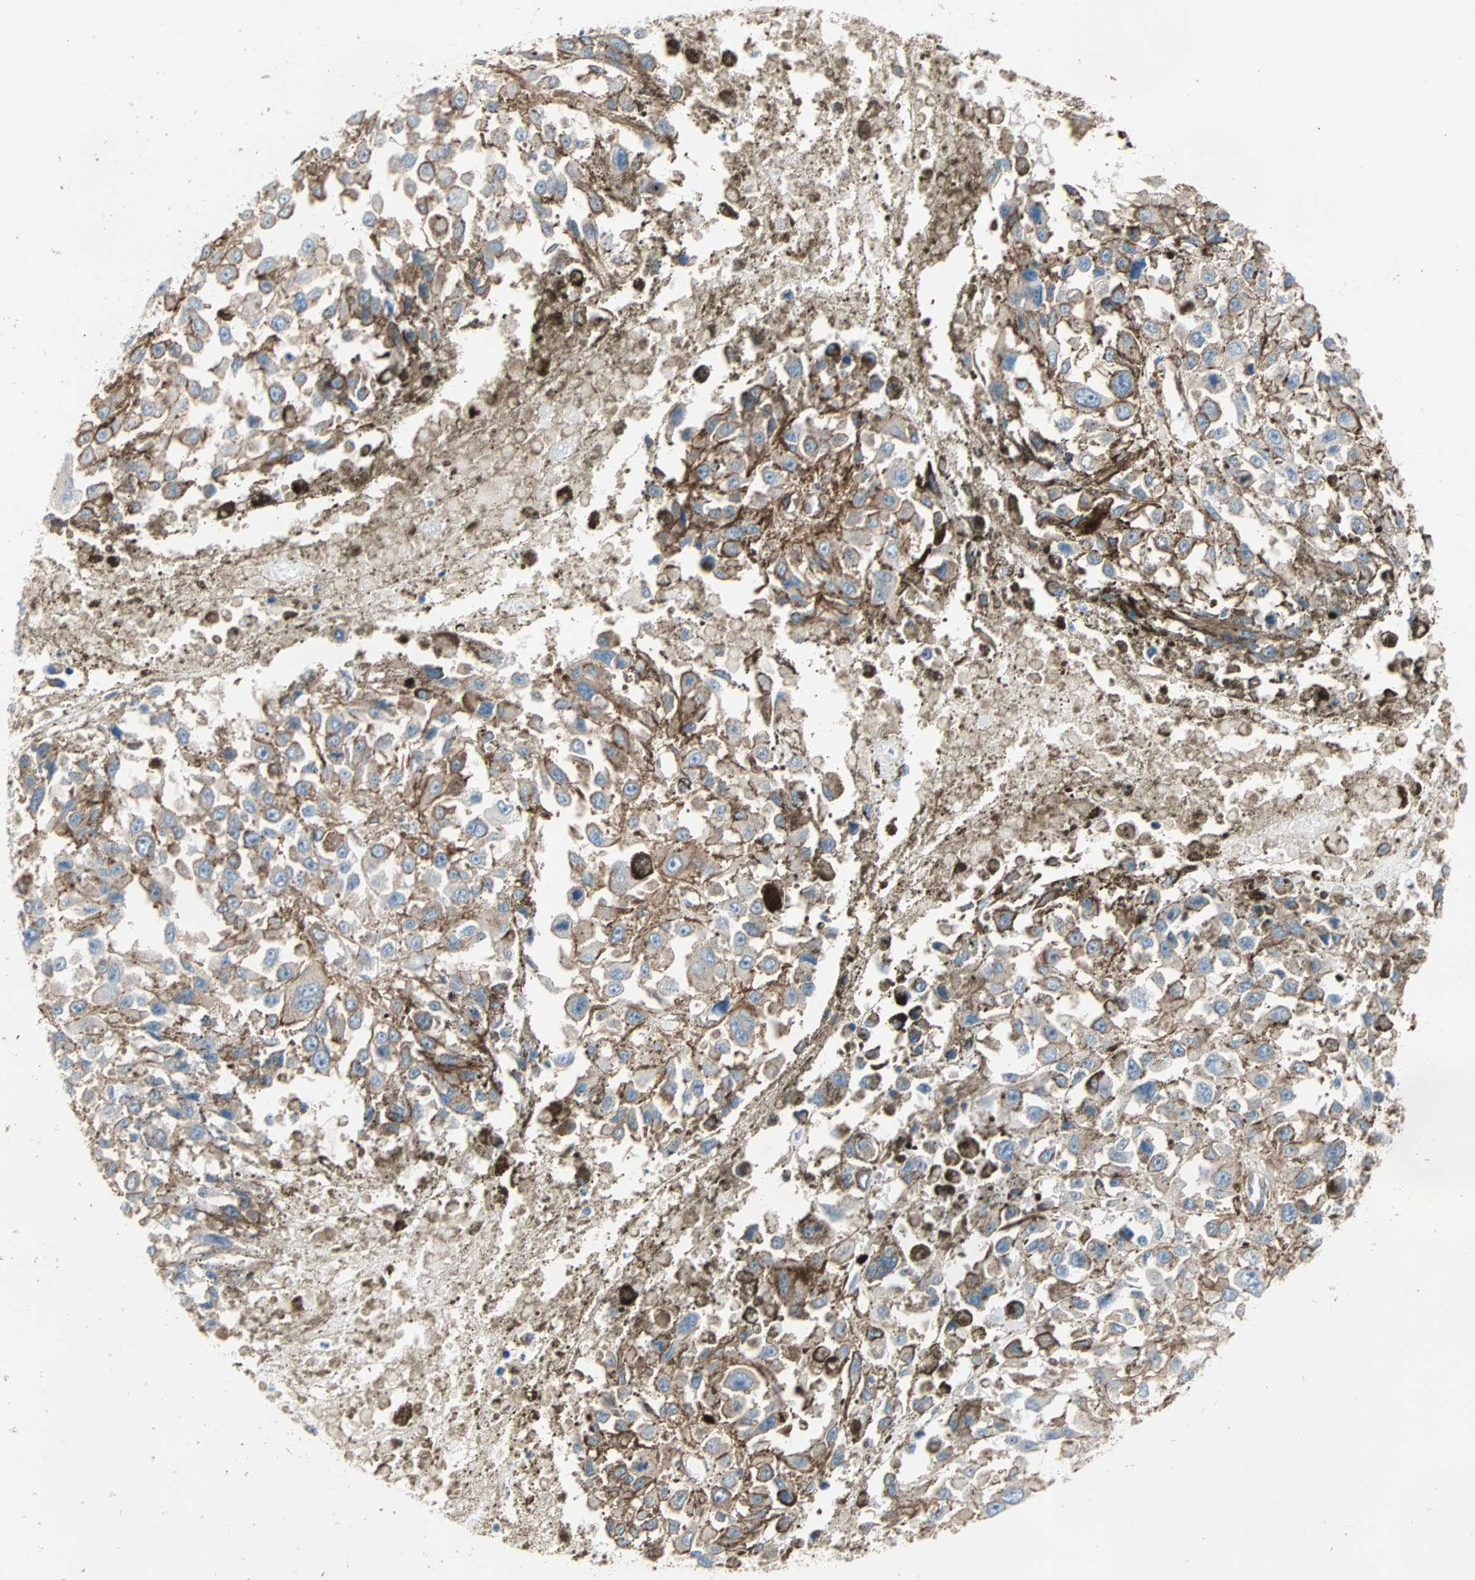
{"staining": {"intensity": "weak", "quantity": ">75%", "location": "cytoplasmic/membranous"}, "tissue": "melanoma", "cell_type": "Tumor cells", "image_type": "cancer", "snomed": [{"axis": "morphology", "description": "Malignant melanoma, Metastatic site"}, {"axis": "topography", "description": "Lymph node"}], "caption": "Weak cytoplasmic/membranous expression for a protein is identified in approximately >75% of tumor cells of melanoma using immunohistochemistry.", "gene": "EPB41L2", "patient": {"sex": "male", "age": 59}}